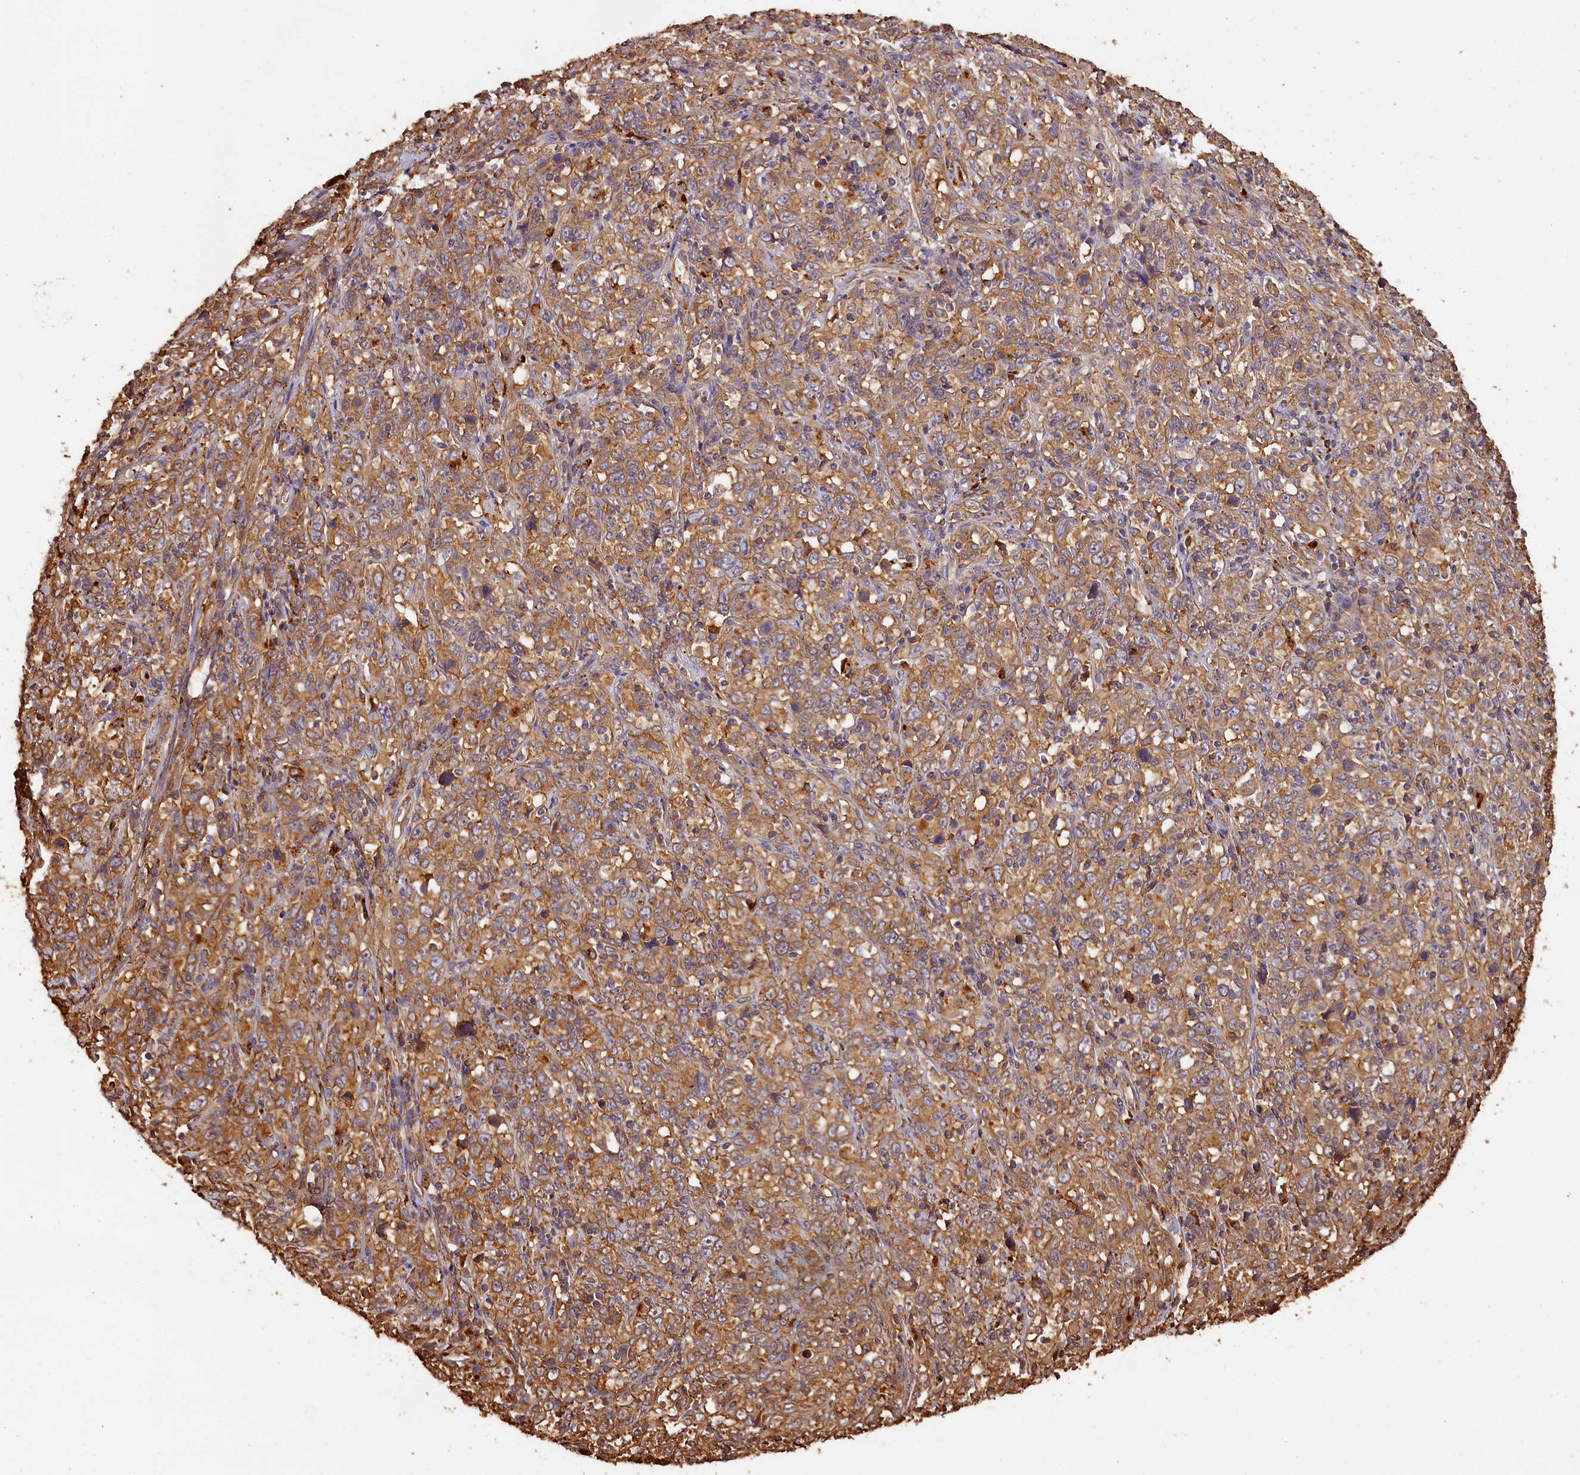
{"staining": {"intensity": "moderate", "quantity": ">75%", "location": "cytoplasmic/membranous"}, "tissue": "cervical cancer", "cell_type": "Tumor cells", "image_type": "cancer", "snomed": [{"axis": "morphology", "description": "Squamous cell carcinoma, NOS"}, {"axis": "topography", "description": "Cervix"}], "caption": "Brown immunohistochemical staining in squamous cell carcinoma (cervical) reveals moderate cytoplasmic/membranous staining in approximately >75% of tumor cells.", "gene": "MMP15", "patient": {"sex": "female", "age": 46}}